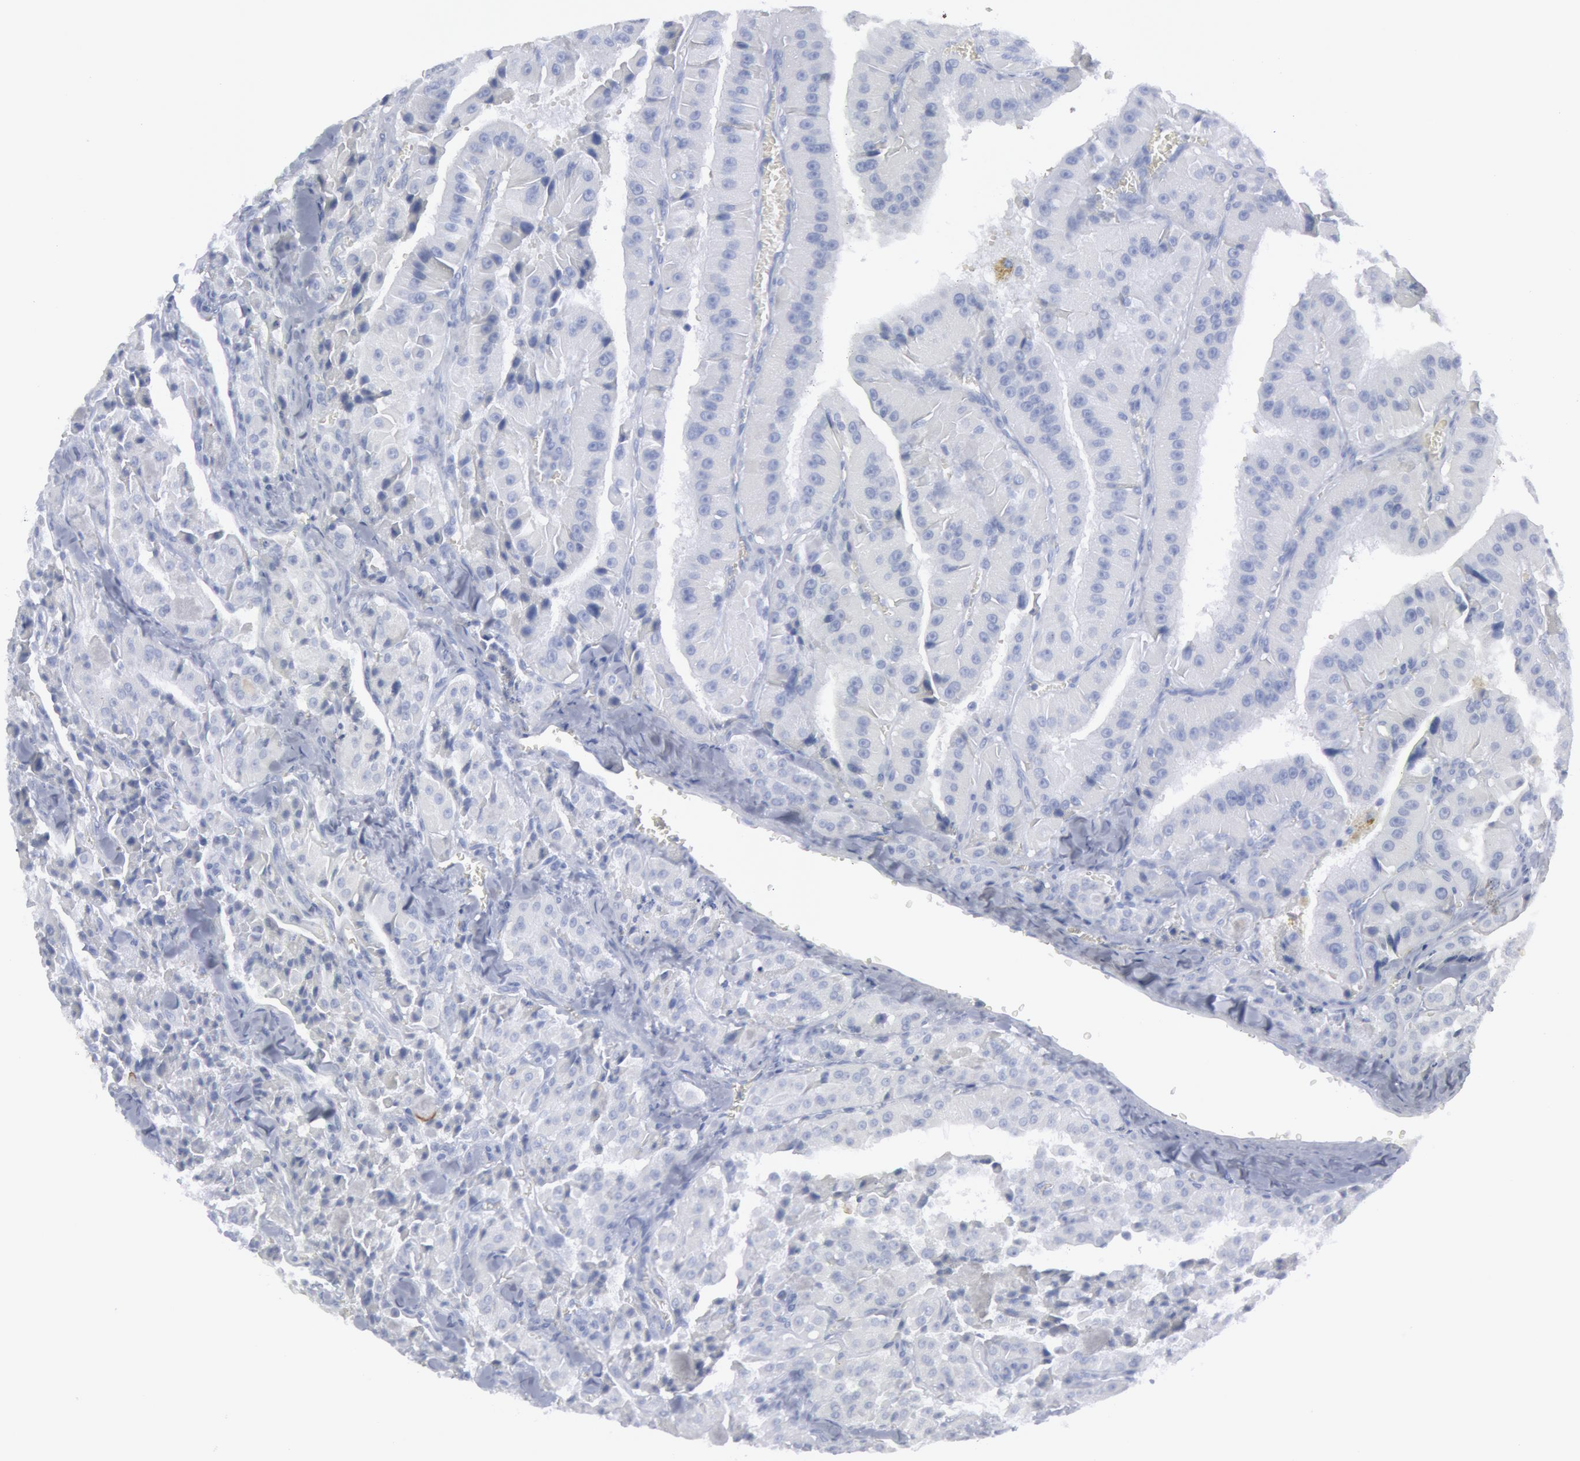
{"staining": {"intensity": "negative", "quantity": "none", "location": "none"}, "tissue": "thyroid cancer", "cell_type": "Tumor cells", "image_type": "cancer", "snomed": [{"axis": "morphology", "description": "Carcinoma, NOS"}, {"axis": "topography", "description": "Thyroid gland"}], "caption": "High power microscopy photomicrograph of an immunohistochemistry (IHC) histopathology image of thyroid cancer, revealing no significant expression in tumor cells. (DAB IHC with hematoxylin counter stain).", "gene": "DMC1", "patient": {"sex": "male", "age": 76}}